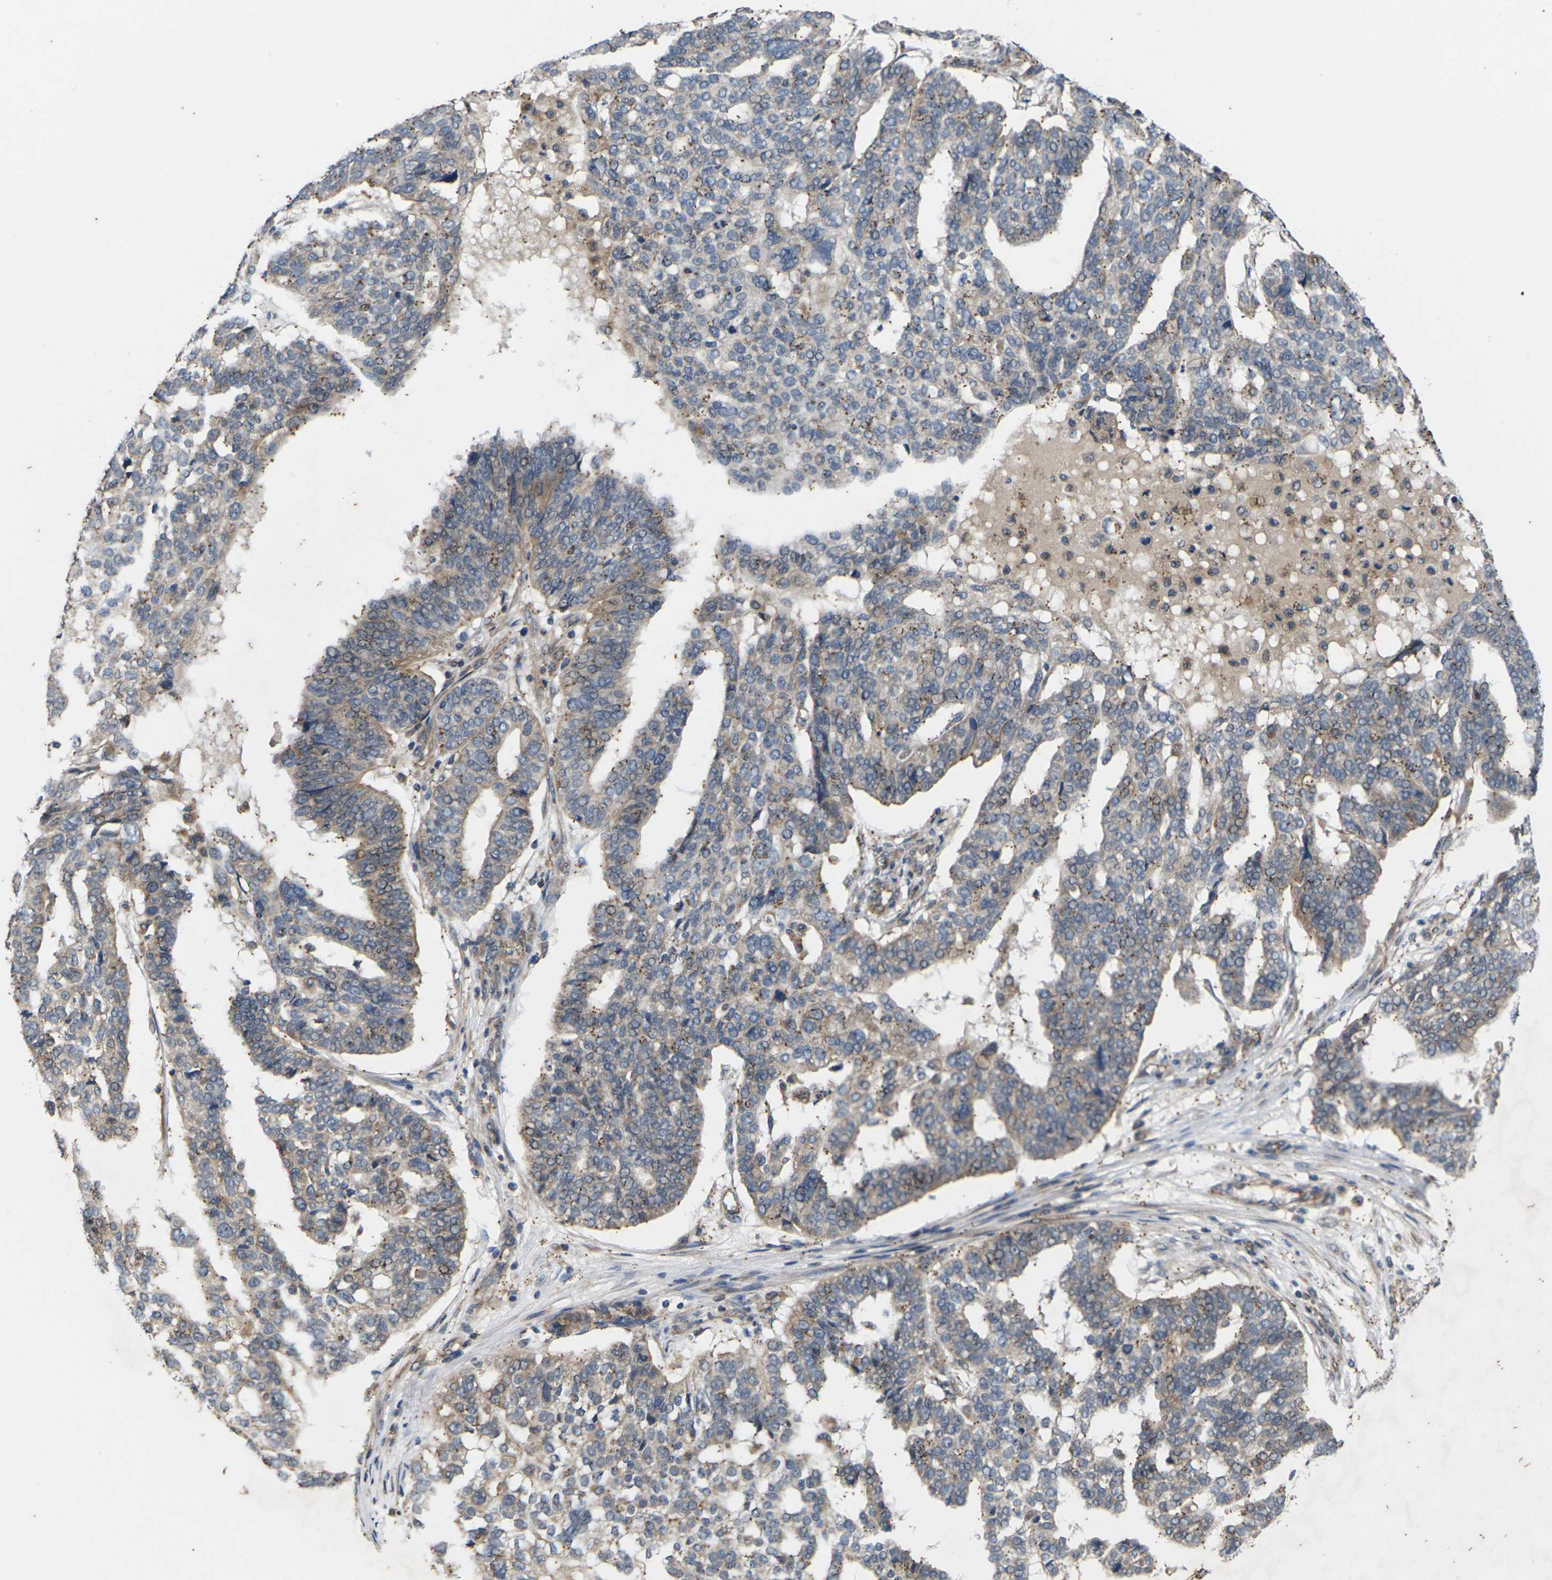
{"staining": {"intensity": "weak", "quantity": ">75%", "location": "cytoplasmic/membranous"}, "tissue": "ovarian cancer", "cell_type": "Tumor cells", "image_type": "cancer", "snomed": [{"axis": "morphology", "description": "Cystadenocarcinoma, serous, NOS"}, {"axis": "topography", "description": "Ovary"}], "caption": "High-power microscopy captured an immunohistochemistry photomicrograph of ovarian serous cystadenocarcinoma, revealing weak cytoplasmic/membranous expression in approximately >75% of tumor cells.", "gene": "DKK2", "patient": {"sex": "female", "age": 59}}